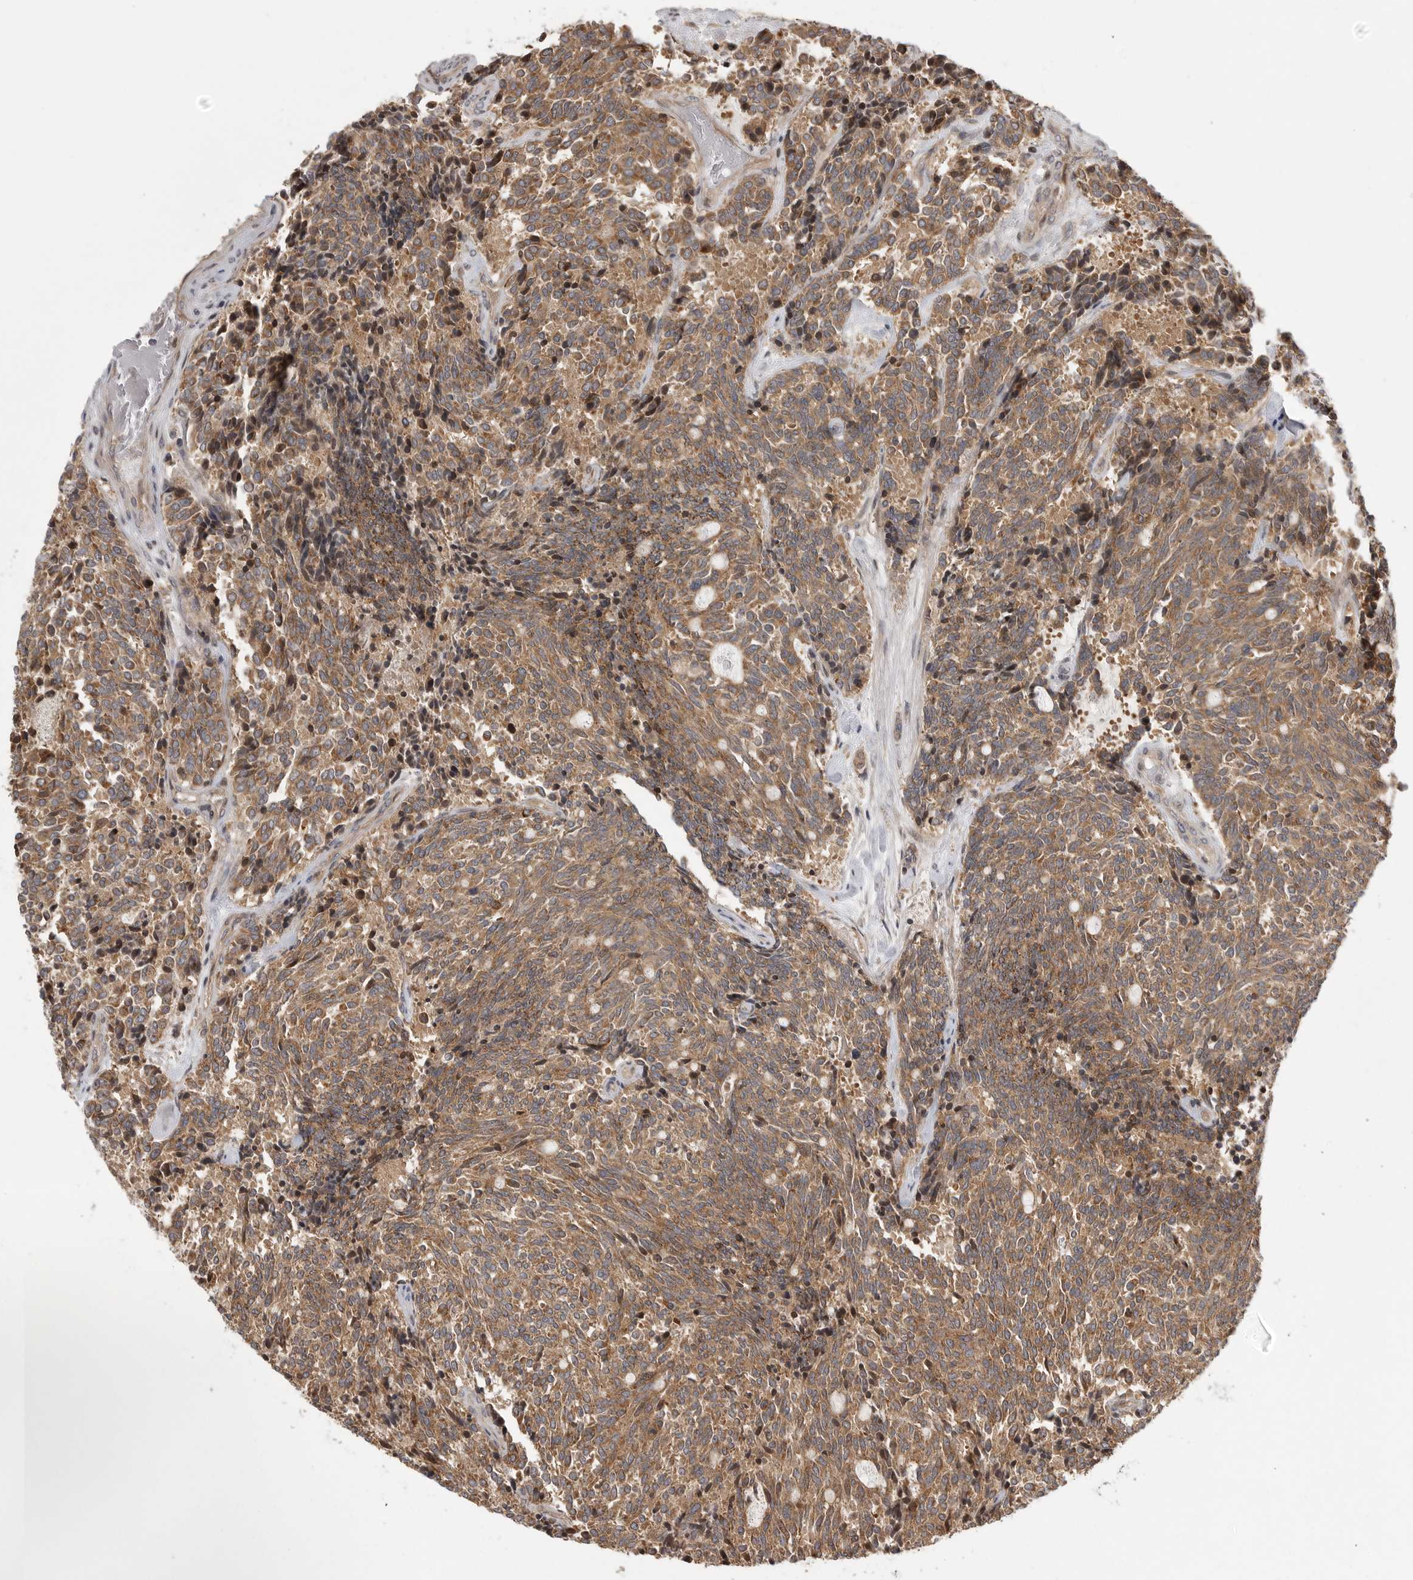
{"staining": {"intensity": "moderate", "quantity": ">75%", "location": "cytoplasmic/membranous"}, "tissue": "carcinoid", "cell_type": "Tumor cells", "image_type": "cancer", "snomed": [{"axis": "morphology", "description": "Carcinoid, malignant, NOS"}, {"axis": "topography", "description": "Pancreas"}], "caption": "Tumor cells display moderate cytoplasmic/membranous positivity in about >75% of cells in carcinoid.", "gene": "OXR1", "patient": {"sex": "female", "age": 54}}